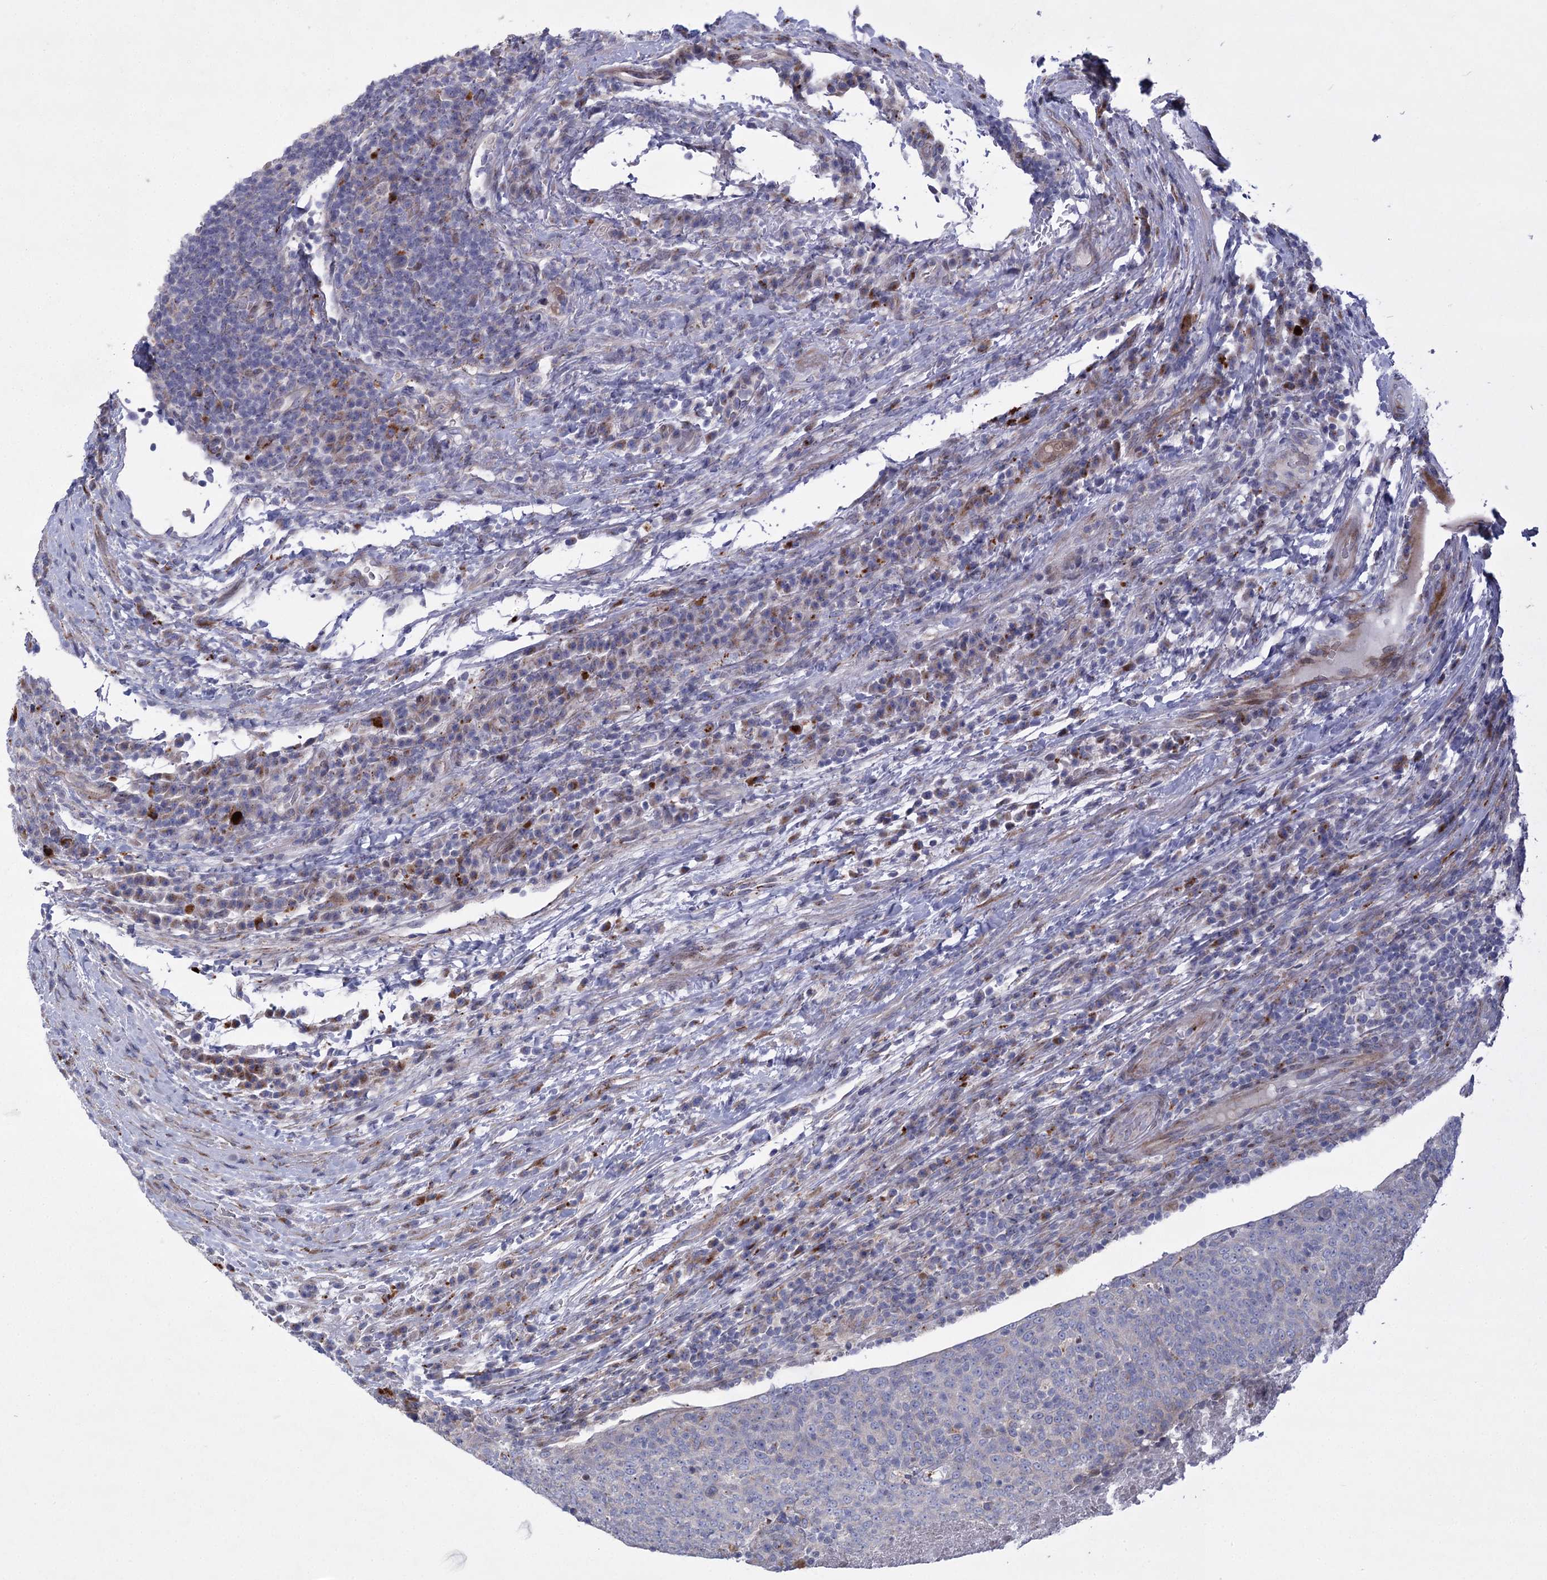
{"staining": {"intensity": "negative", "quantity": "none", "location": "none"}, "tissue": "head and neck cancer", "cell_type": "Tumor cells", "image_type": "cancer", "snomed": [{"axis": "morphology", "description": "Squamous cell carcinoma, NOS"}, {"axis": "morphology", "description": "Squamous cell carcinoma, metastatic, NOS"}, {"axis": "topography", "description": "Lymph node"}, {"axis": "topography", "description": "Head-Neck"}], "caption": "Immunohistochemistry (IHC) micrograph of neoplastic tissue: human head and neck cancer stained with DAB reveals no significant protein expression in tumor cells. The staining was performed using DAB to visualize the protein expression in brown, while the nuclei were stained in blue with hematoxylin (Magnification: 20x).", "gene": "NME7", "patient": {"sex": "male", "age": 62}}